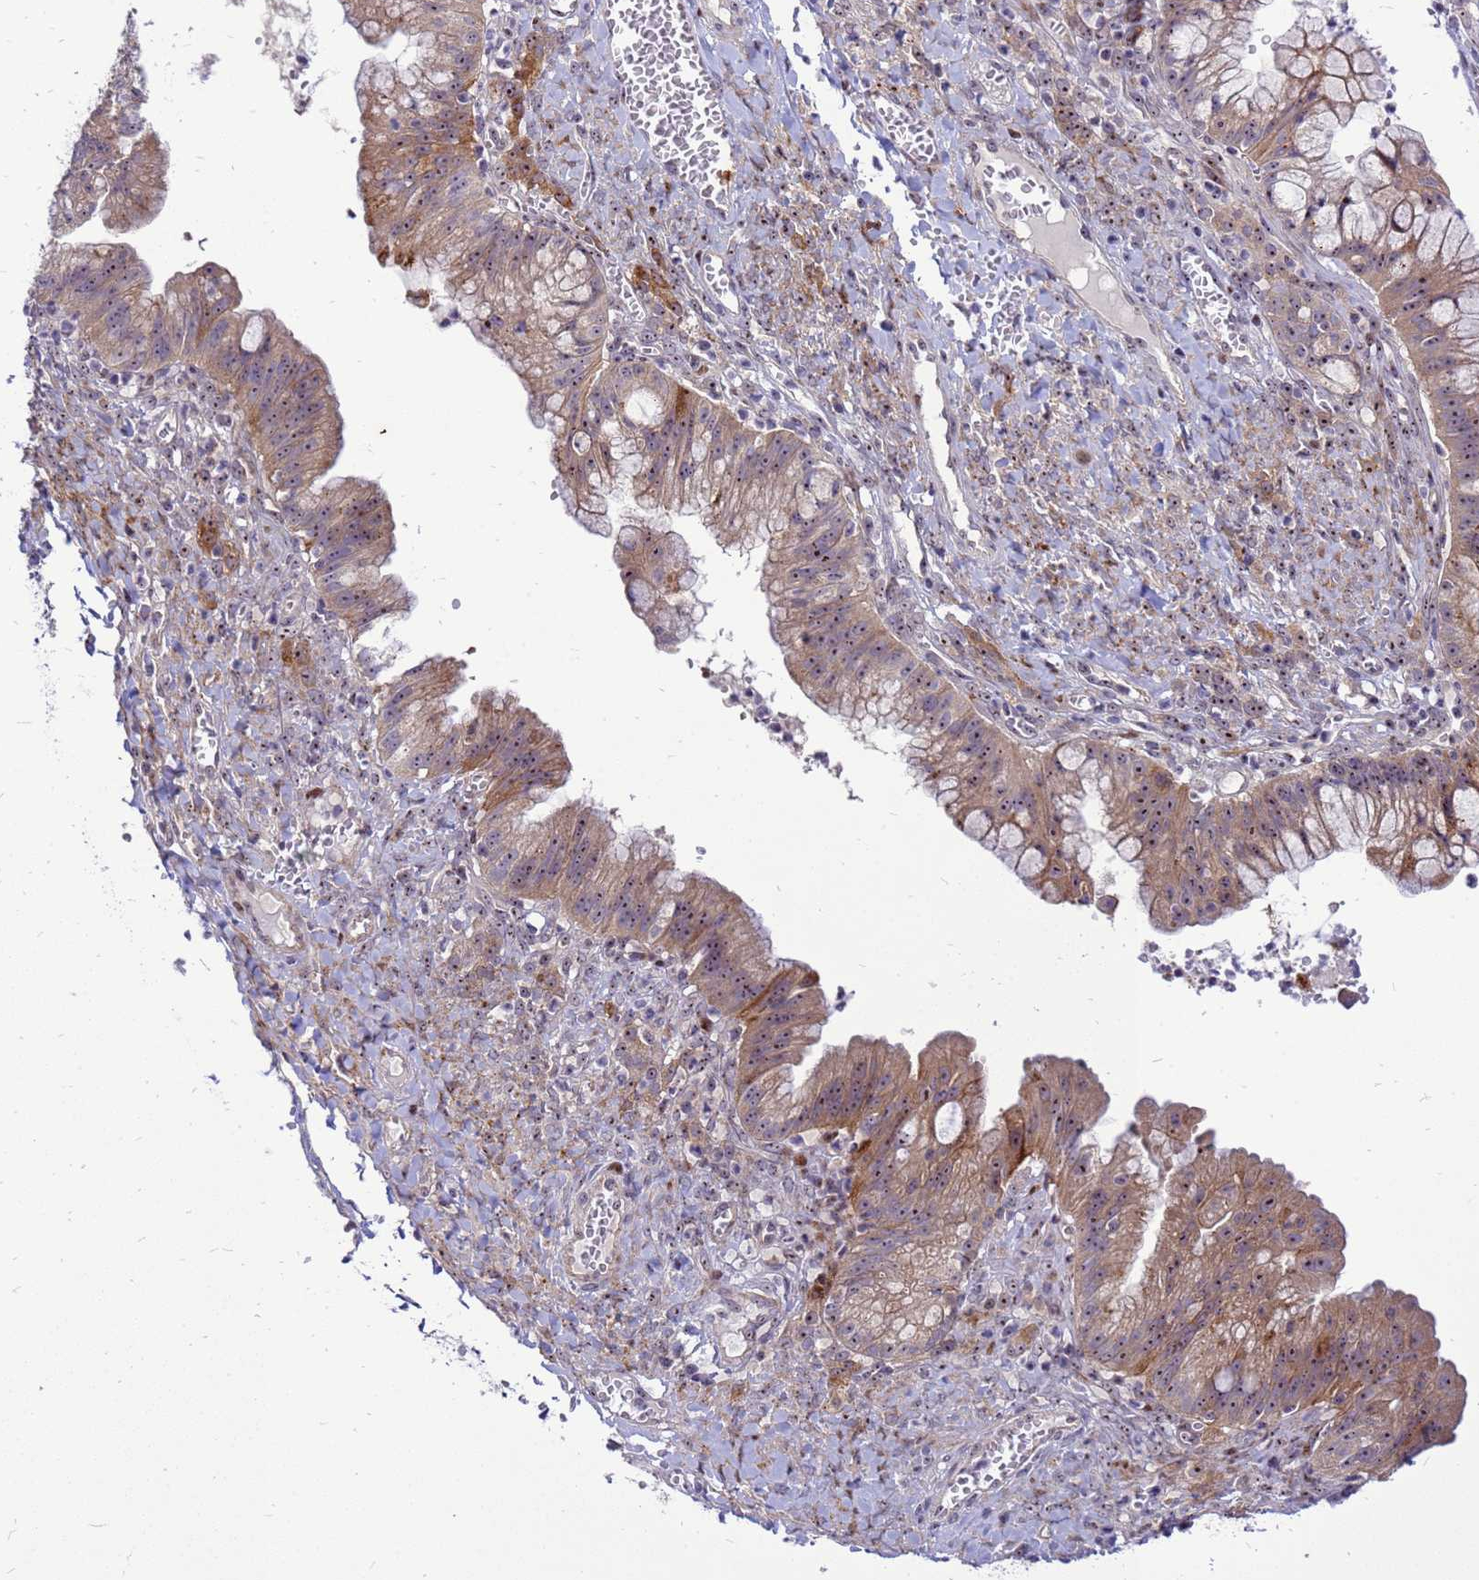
{"staining": {"intensity": "moderate", "quantity": ">75%", "location": "cytoplasmic/membranous,nuclear"}, "tissue": "ovarian cancer", "cell_type": "Tumor cells", "image_type": "cancer", "snomed": [{"axis": "morphology", "description": "Cystadenocarcinoma, mucinous, NOS"}, {"axis": "topography", "description": "Ovary"}], "caption": "Immunohistochemical staining of ovarian mucinous cystadenocarcinoma reveals moderate cytoplasmic/membranous and nuclear protein positivity in about >75% of tumor cells.", "gene": "RSPO1", "patient": {"sex": "female", "age": 70}}